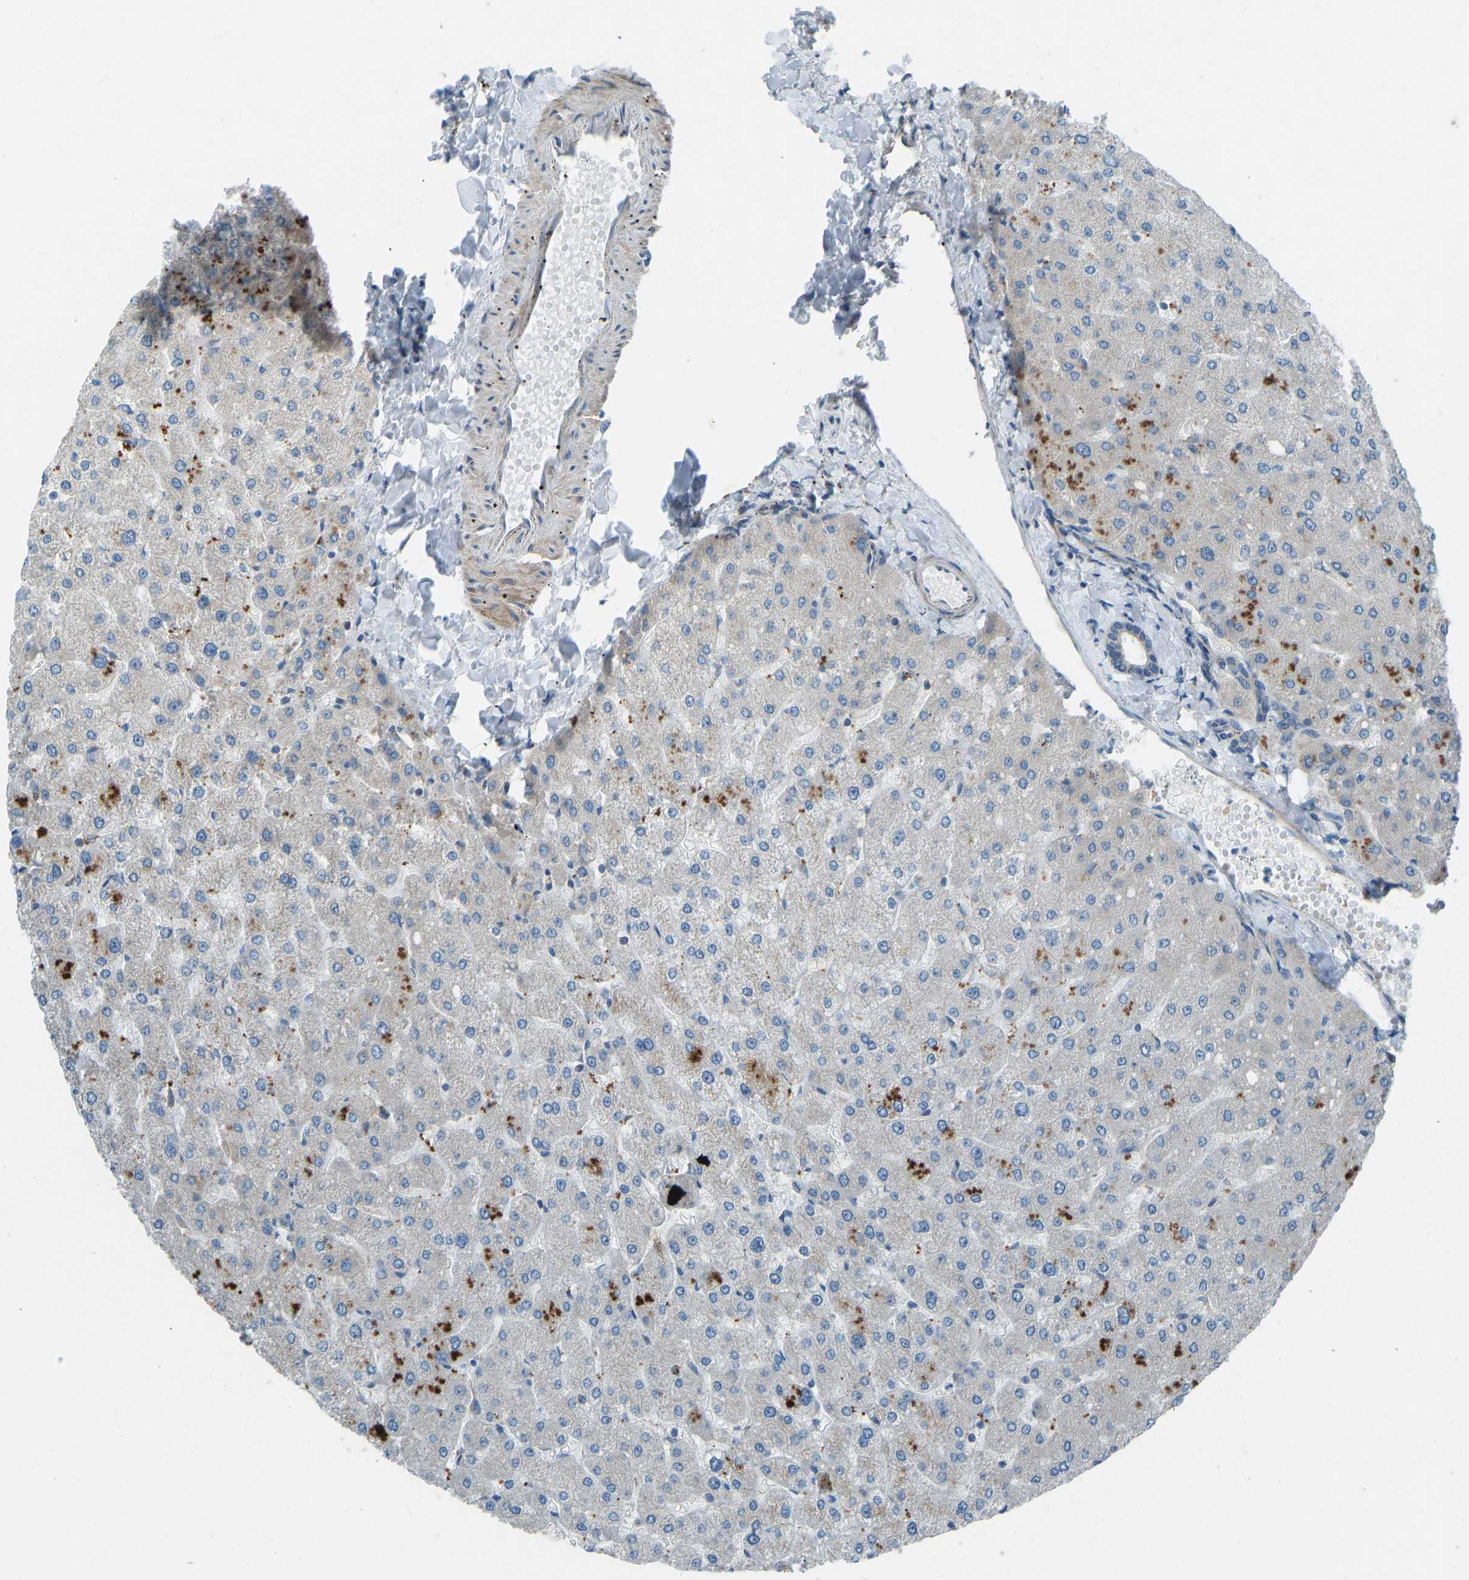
{"staining": {"intensity": "negative", "quantity": "none", "location": "none"}, "tissue": "liver", "cell_type": "Cholangiocytes", "image_type": "normal", "snomed": [{"axis": "morphology", "description": "Normal tissue, NOS"}, {"axis": "topography", "description": "Liver"}], "caption": "High power microscopy micrograph of an immunohistochemistry micrograph of benign liver, revealing no significant expression in cholangiocytes. (DAB immunohistochemistry (IHC) visualized using brightfield microscopy, high magnification).", "gene": "STAU2", "patient": {"sex": "male", "age": 55}}